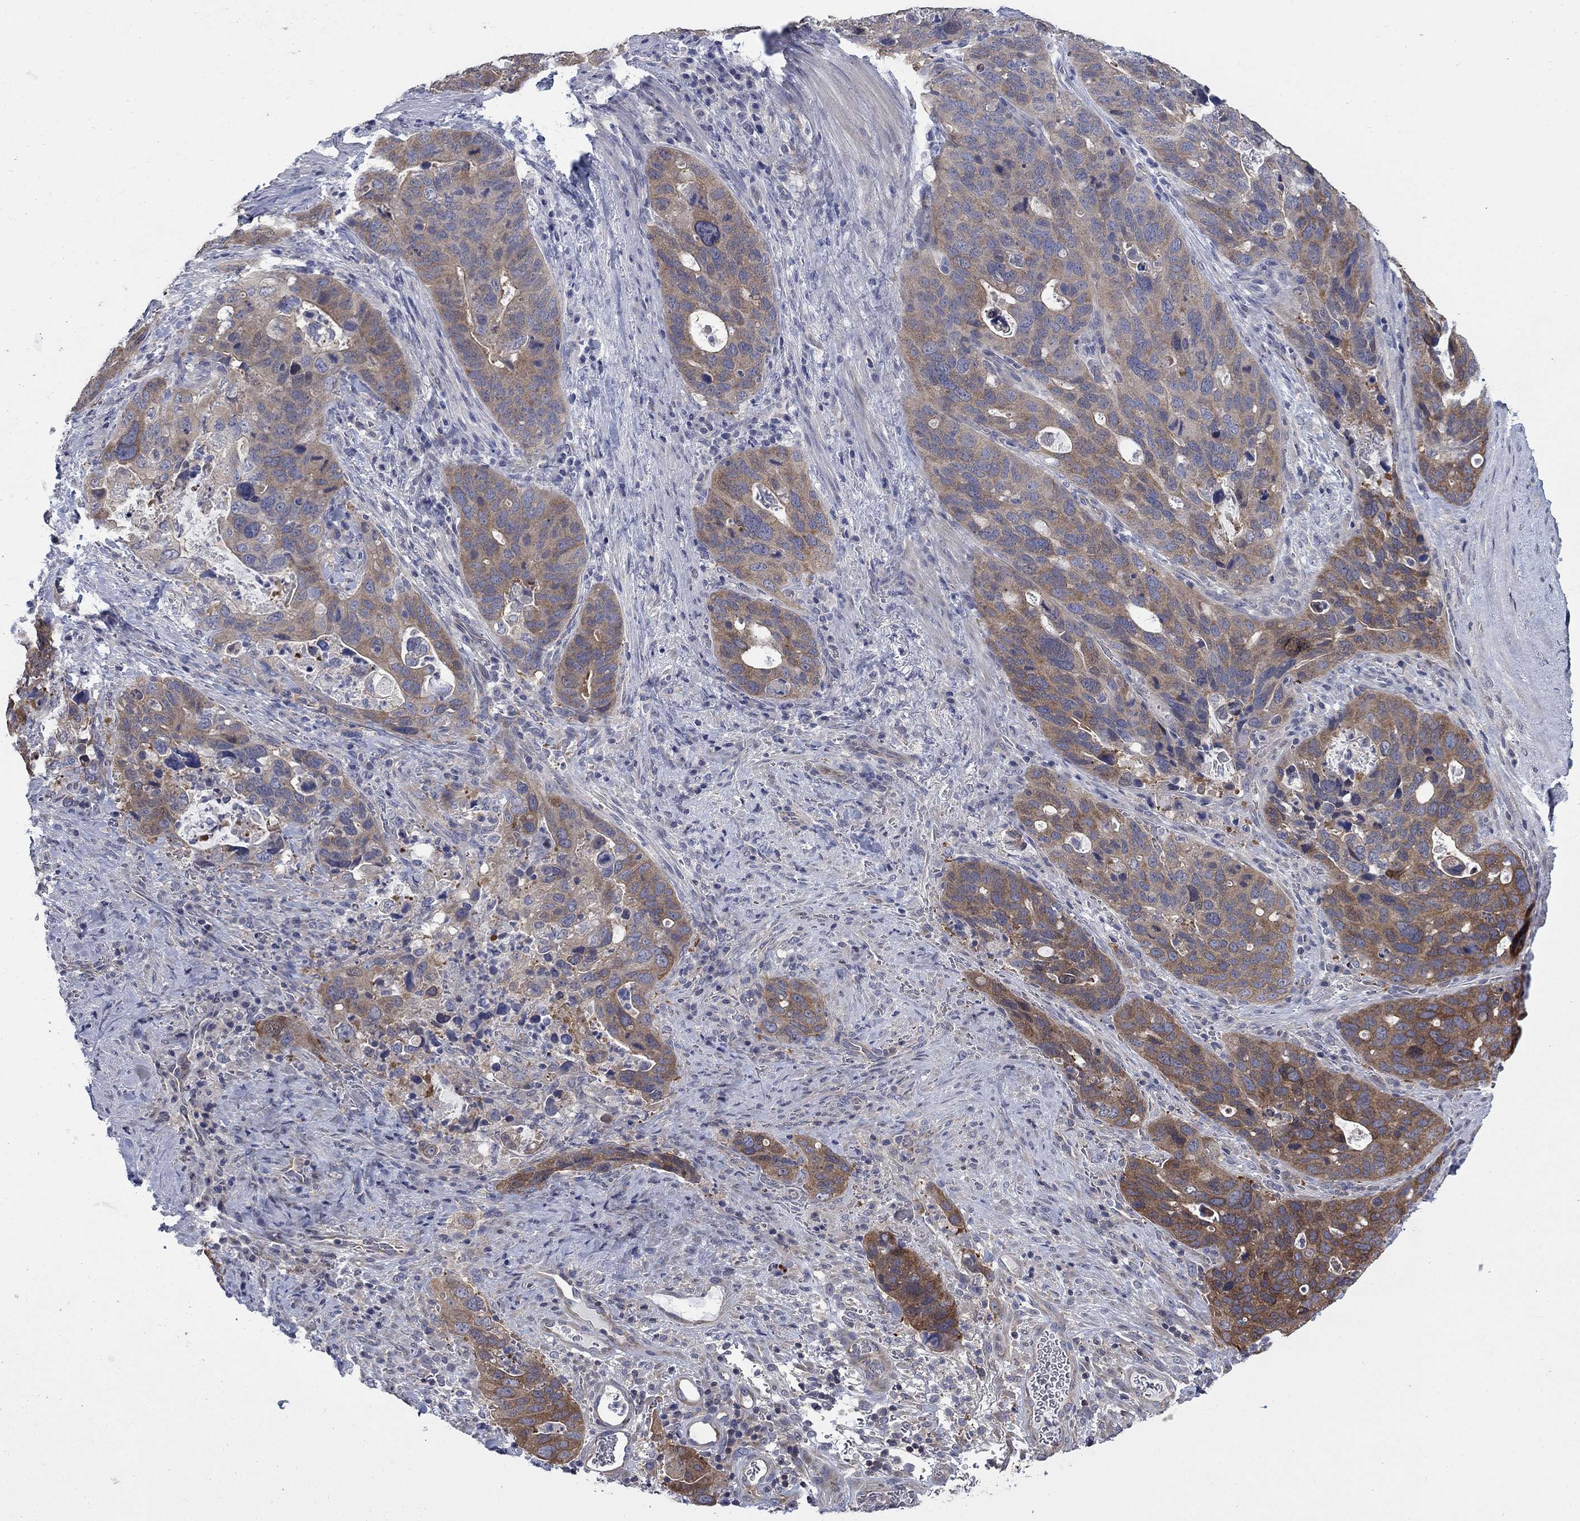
{"staining": {"intensity": "moderate", "quantity": ">75%", "location": "cytoplasmic/membranous"}, "tissue": "stomach cancer", "cell_type": "Tumor cells", "image_type": "cancer", "snomed": [{"axis": "morphology", "description": "Adenocarcinoma, NOS"}, {"axis": "topography", "description": "Stomach"}], "caption": "Tumor cells reveal medium levels of moderate cytoplasmic/membranous staining in approximately >75% of cells in stomach adenocarcinoma. (Brightfield microscopy of DAB IHC at high magnification).", "gene": "PDZD2", "patient": {"sex": "male", "age": 54}}